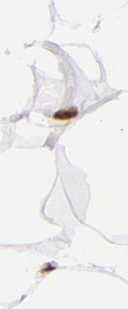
{"staining": {"intensity": "strong", "quantity": ">75%", "location": "nuclear"}, "tissue": "adipose tissue", "cell_type": "Adipocytes", "image_type": "normal", "snomed": [{"axis": "morphology", "description": "Normal tissue, NOS"}, {"axis": "morphology", "description": "Duct carcinoma"}, {"axis": "topography", "description": "Breast"}, {"axis": "topography", "description": "Adipose tissue"}], "caption": "Immunohistochemistry (IHC) image of benign adipose tissue stained for a protein (brown), which displays high levels of strong nuclear expression in approximately >75% of adipocytes.", "gene": "SAFB", "patient": {"sex": "female", "age": 37}}